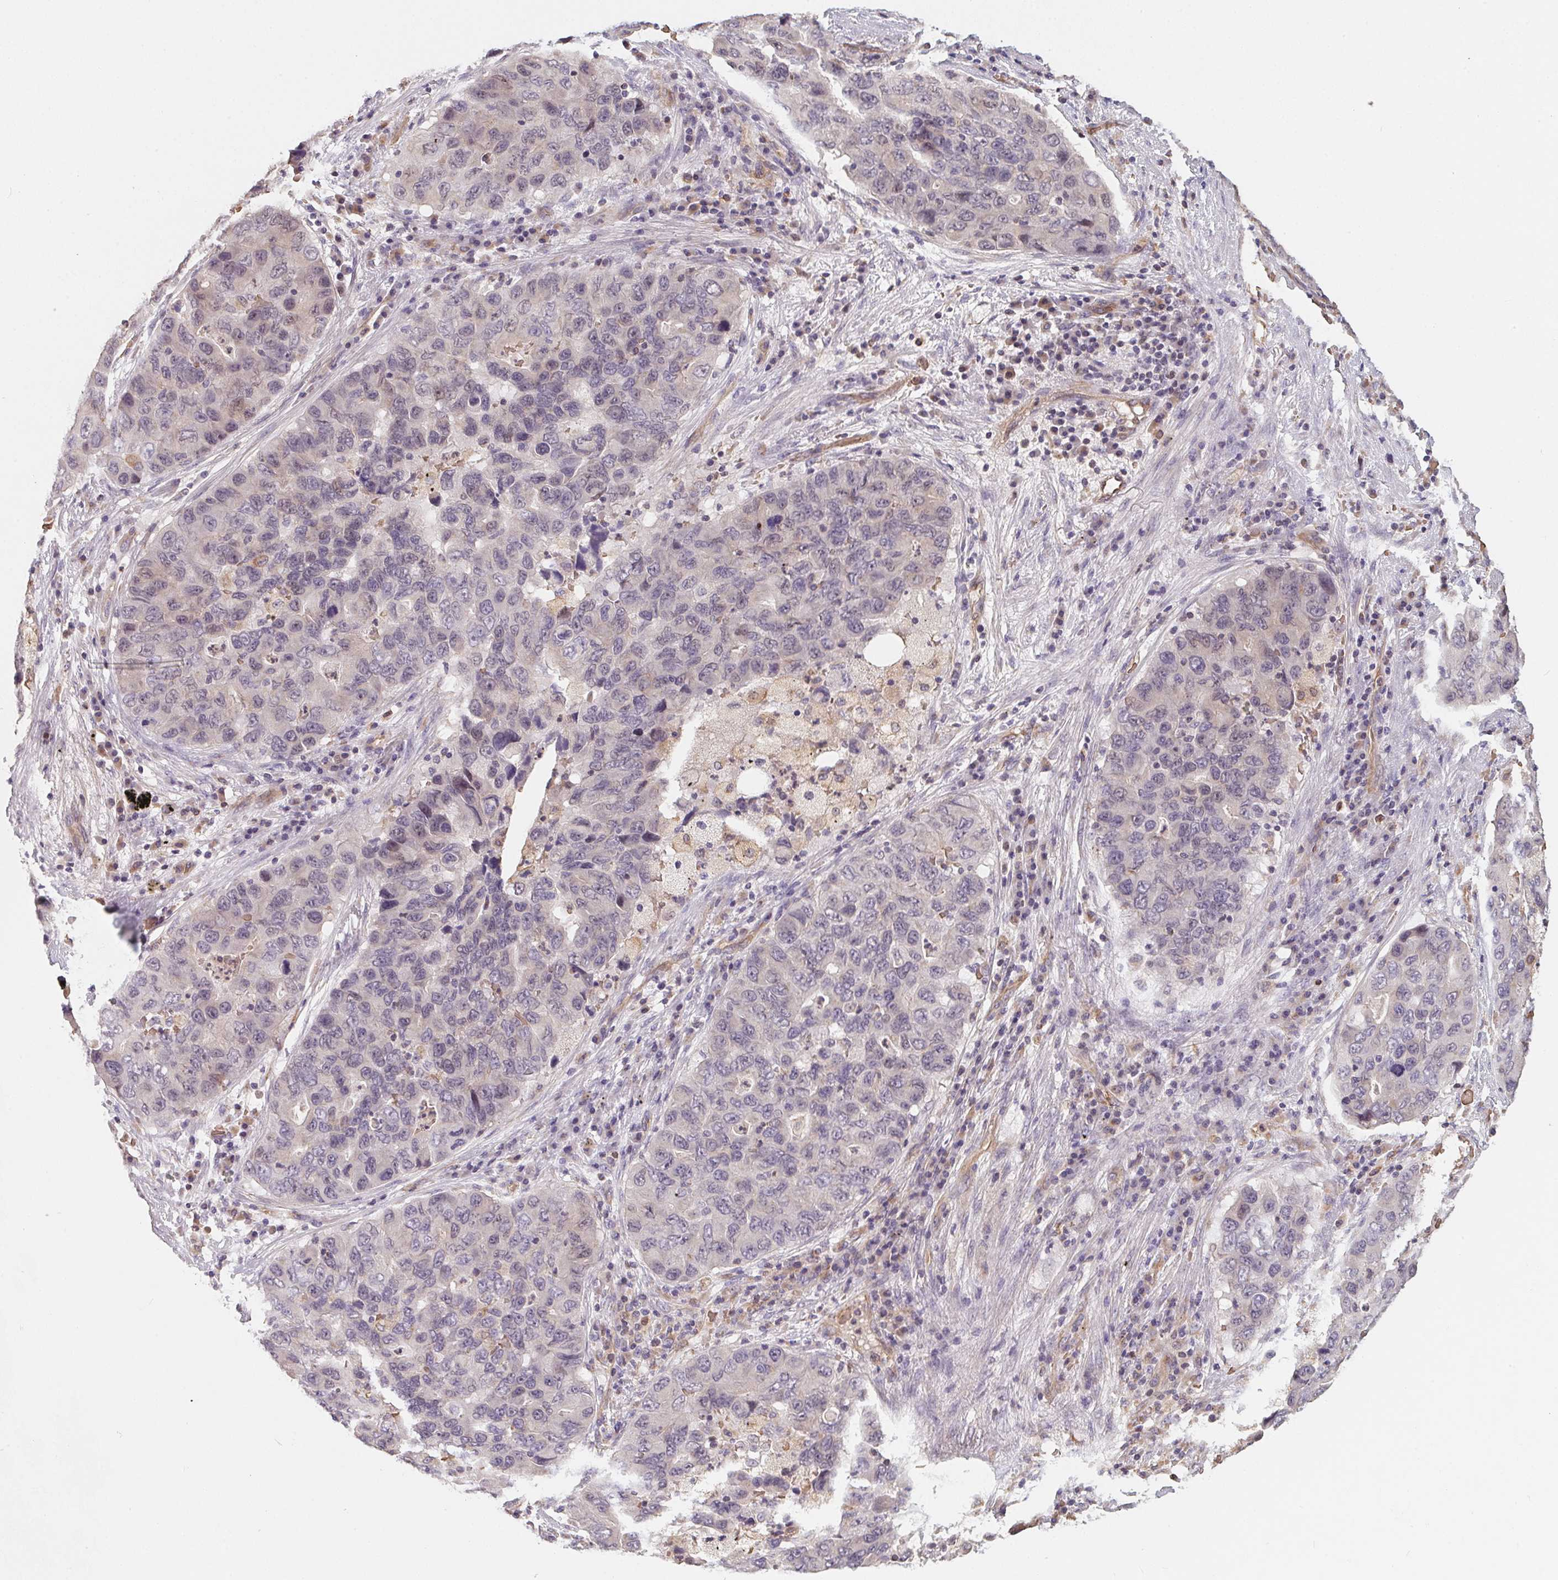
{"staining": {"intensity": "negative", "quantity": "none", "location": "none"}, "tissue": "lung cancer", "cell_type": "Tumor cells", "image_type": "cancer", "snomed": [{"axis": "morphology", "description": "Adenocarcinoma, NOS"}, {"axis": "morphology", "description": "Adenocarcinoma, metastatic, NOS"}, {"axis": "topography", "description": "Lymph node"}, {"axis": "topography", "description": "Lung"}], "caption": "This is a image of immunohistochemistry staining of lung metastatic adenocarcinoma, which shows no staining in tumor cells.", "gene": "TBKBP1", "patient": {"sex": "female", "age": 54}}